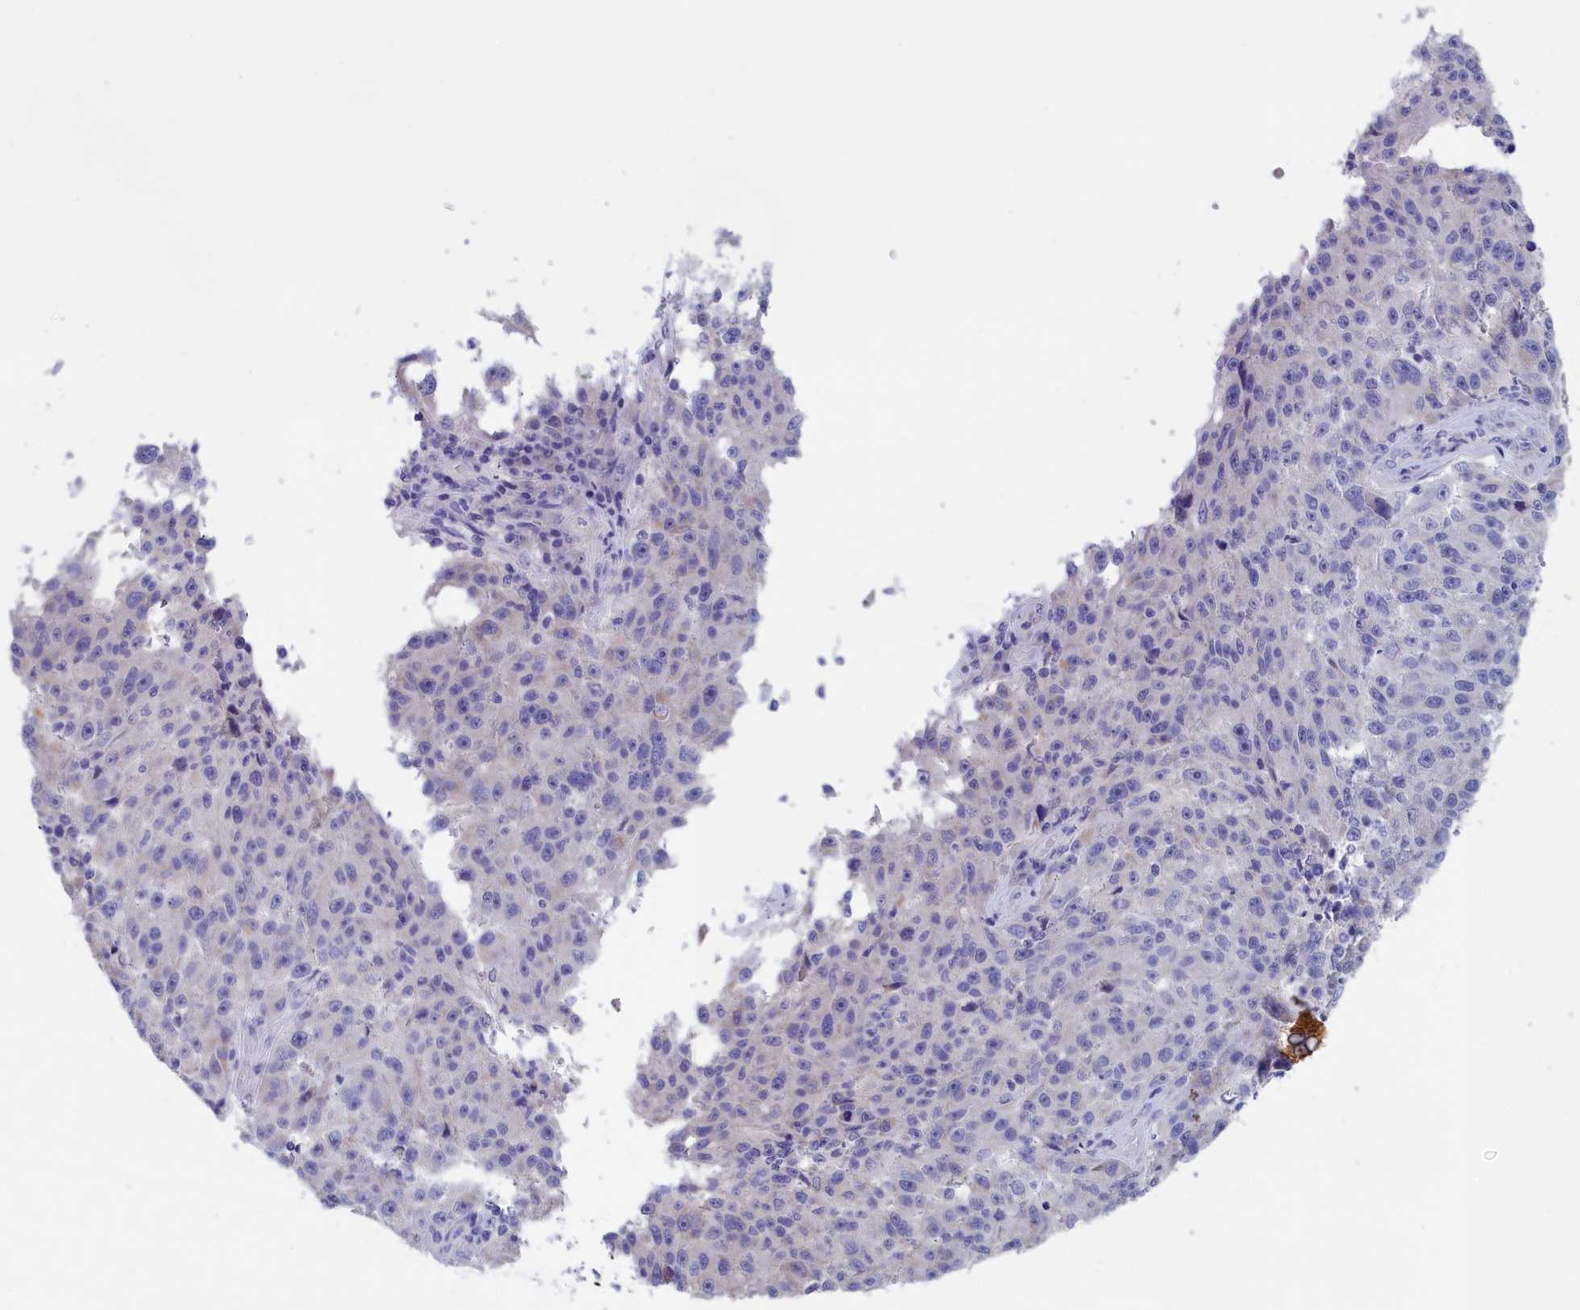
{"staining": {"intensity": "negative", "quantity": "none", "location": "none"}, "tissue": "melanoma", "cell_type": "Tumor cells", "image_type": "cancer", "snomed": [{"axis": "morphology", "description": "Malignant melanoma, NOS"}, {"axis": "topography", "description": "Skin"}], "caption": "Immunohistochemical staining of melanoma reveals no significant positivity in tumor cells.", "gene": "ANKRD2", "patient": {"sex": "male", "age": 53}}